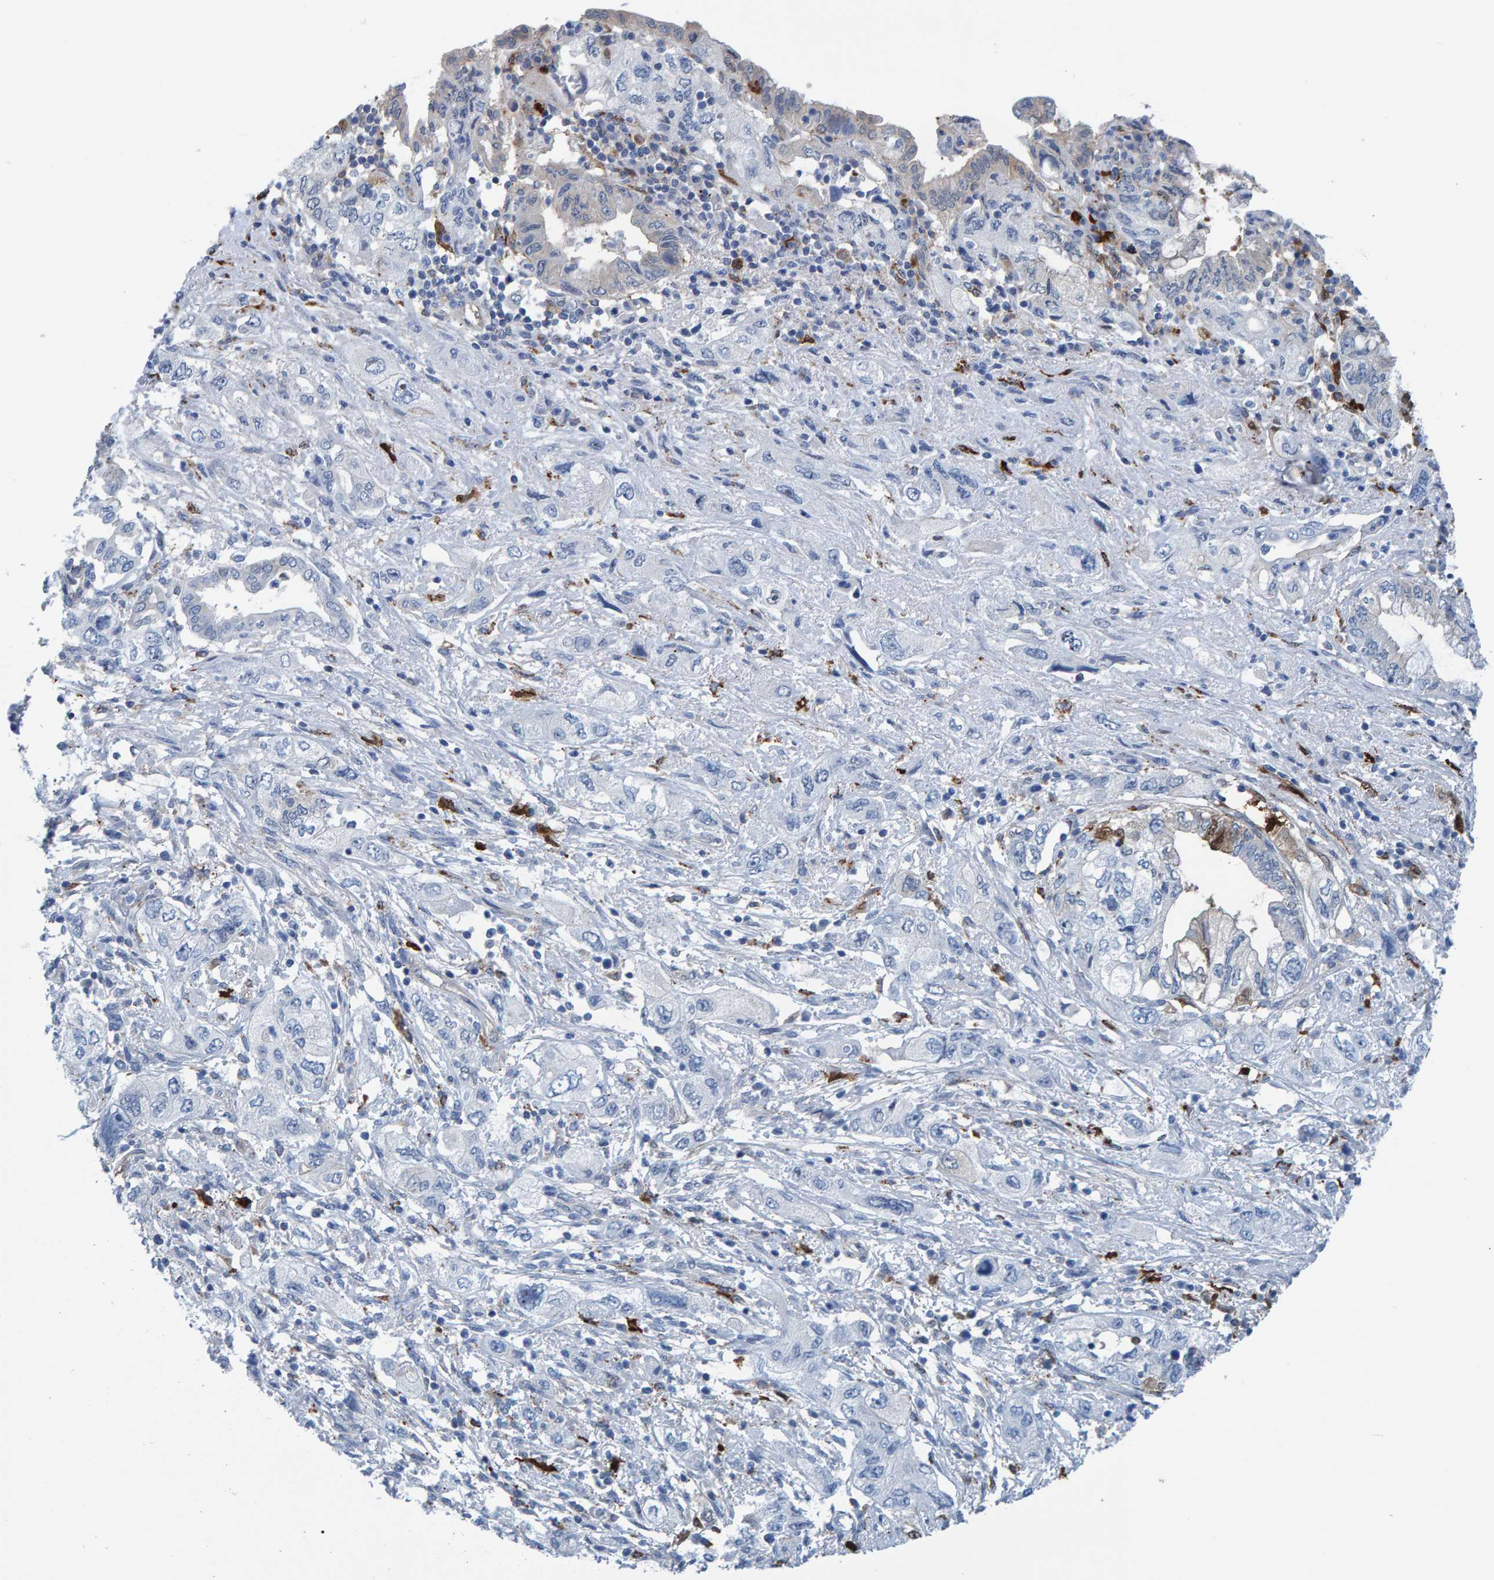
{"staining": {"intensity": "negative", "quantity": "none", "location": "none"}, "tissue": "pancreatic cancer", "cell_type": "Tumor cells", "image_type": "cancer", "snomed": [{"axis": "morphology", "description": "Adenocarcinoma, NOS"}, {"axis": "topography", "description": "Pancreas"}], "caption": "An immunohistochemistry (IHC) micrograph of pancreatic adenocarcinoma is shown. There is no staining in tumor cells of pancreatic adenocarcinoma. (IHC, brightfield microscopy, high magnification).", "gene": "IDO1", "patient": {"sex": "female", "age": 73}}